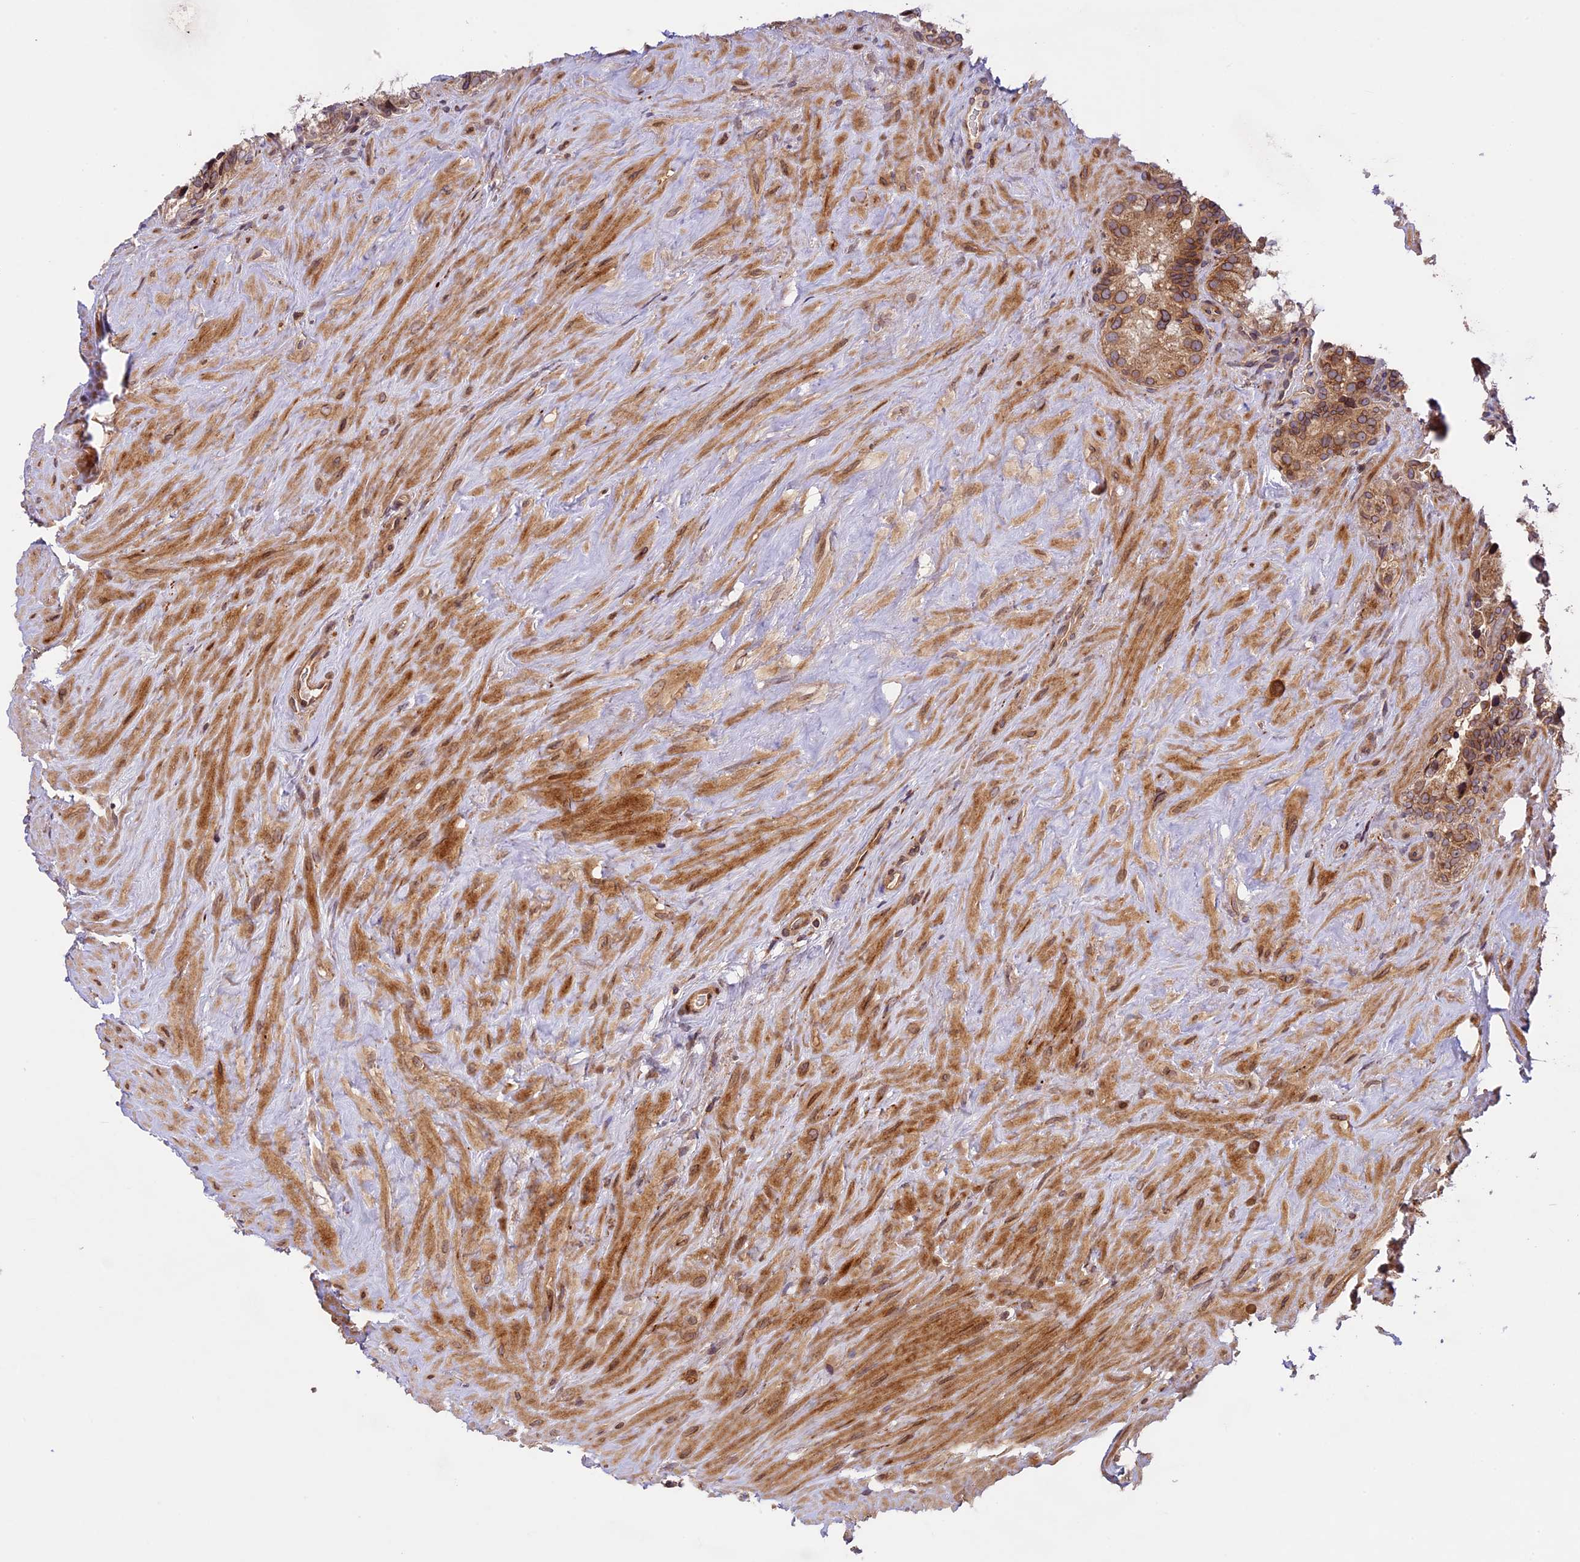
{"staining": {"intensity": "moderate", "quantity": ">75%", "location": "cytoplasmic/membranous,nuclear"}, "tissue": "seminal vesicle", "cell_type": "Glandular cells", "image_type": "normal", "snomed": [{"axis": "morphology", "description": "Normal tissue, NOS"}, {"axis": "topography", "description": "Seminal veicle"}], "caption": "High-magnification brightfield microscopy of benign seminal vesicle stained with DAB (brown) and counterstained with hematoxylin (blue). glandular cells exhibit moderate cytoplasmic/membranous,nuclear expression is present in approximately>75% of cells. (Stains: DAB (3,3'-diaminobenzidine) in brown, nuclei in blue, Microscopy: brightfield microscopy at high magnification).", "gene": "DGKH", "patient": {"sex": "male", "age": 68}}